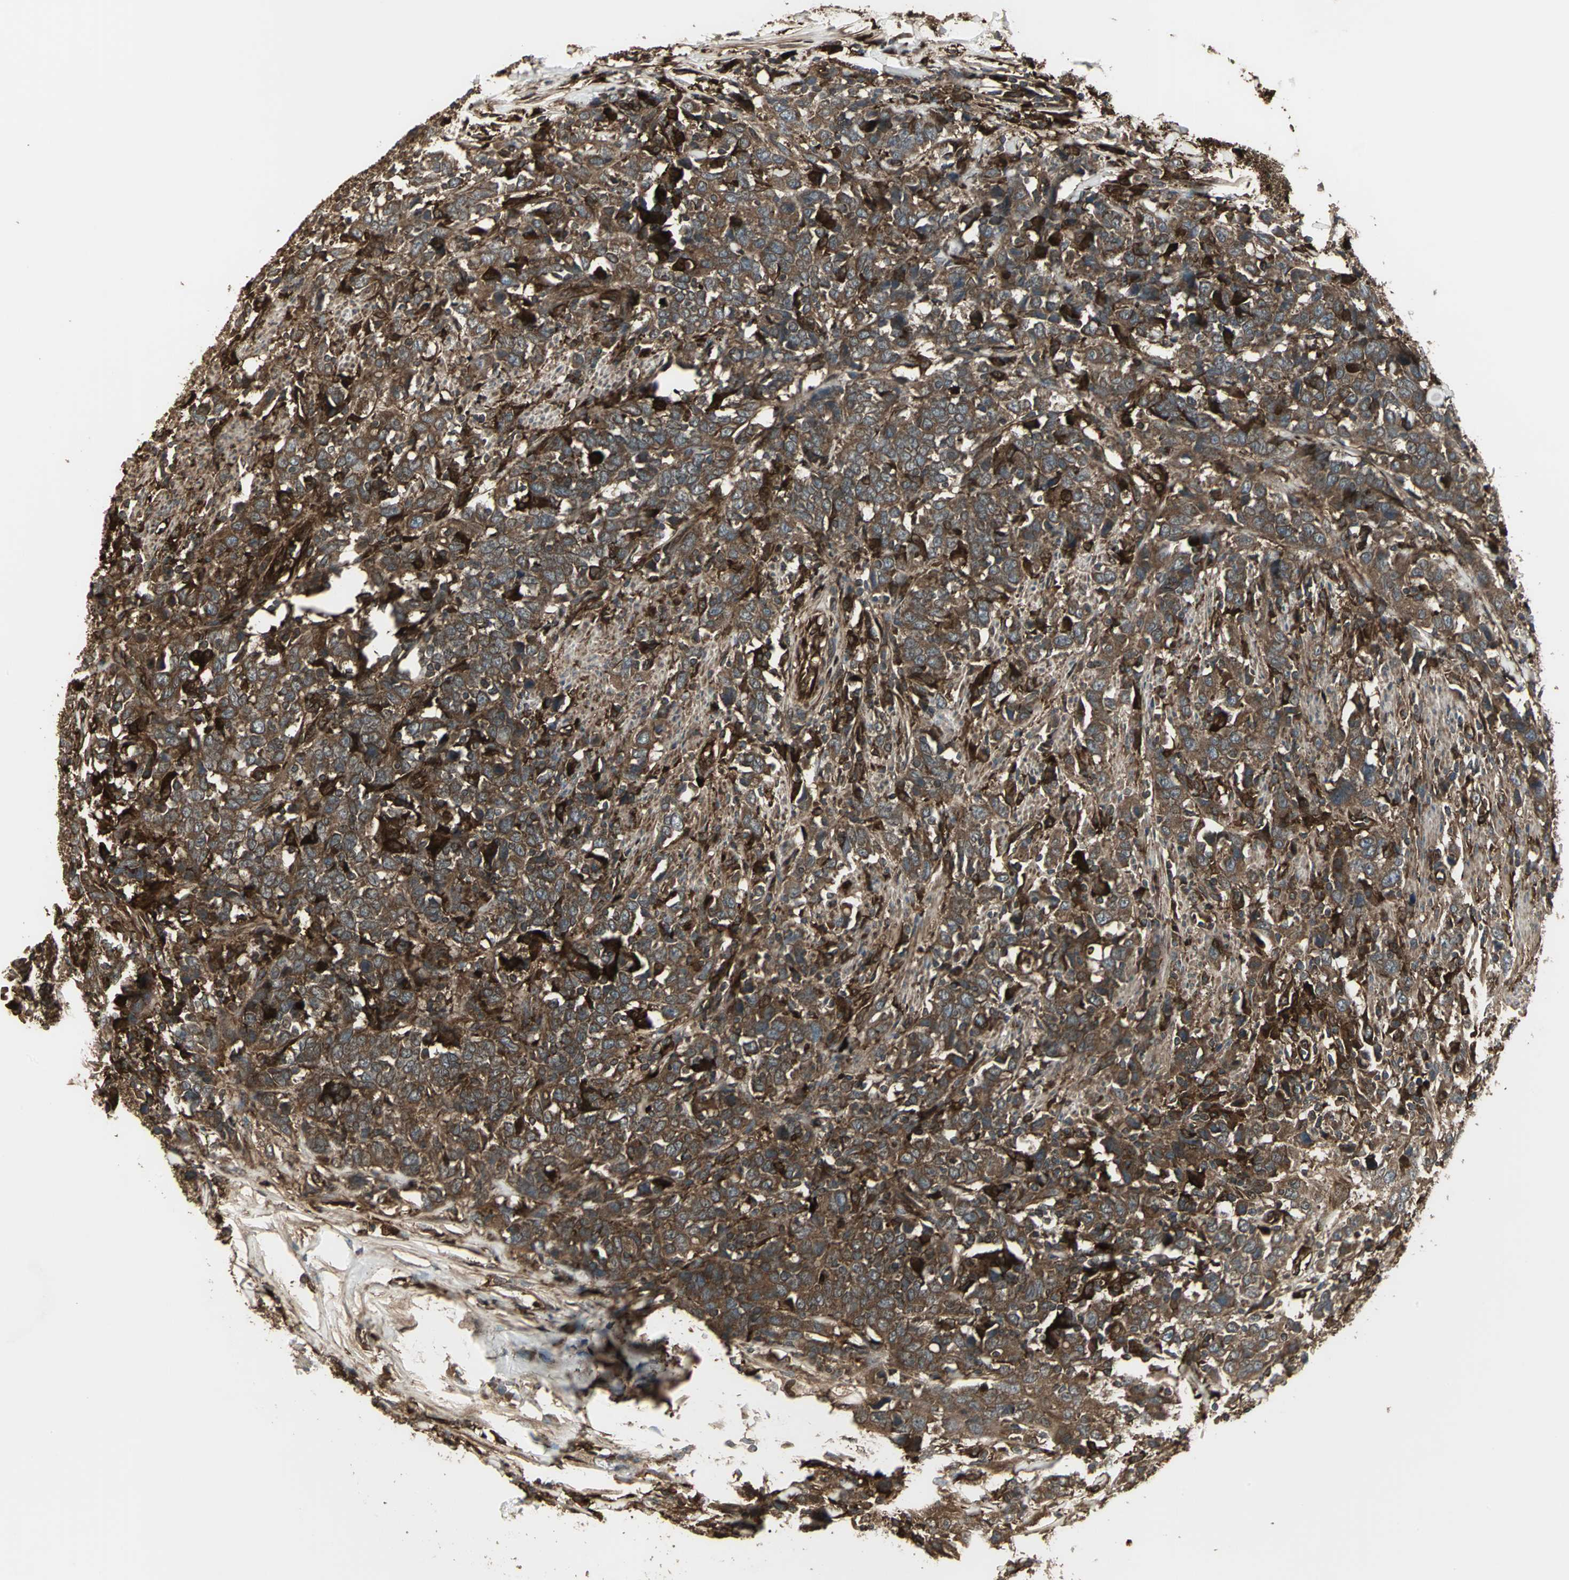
{"staining": {"intensity": "moderate", "quantity": ">75%", "location": "cytoplasmic/membranous"}, "tissue": "urothelial cancer", "cell_type": "Tumor cells", "image_type": "cancer", "snomed": [{"axis": "morphology", "description": "Urothelial carcinoma, High grade"}, {"axis": "topography", "description": "Urinary bladder"}], "caption": "Immunohistochemical staining of human urothelial cancer demonstrates medium levels of moderate cytoplasmic/membranous protein staining in about >75% of tumor cells.", "gene": "PRXL2B", "patient": {"sex": "male", "age": 61}}